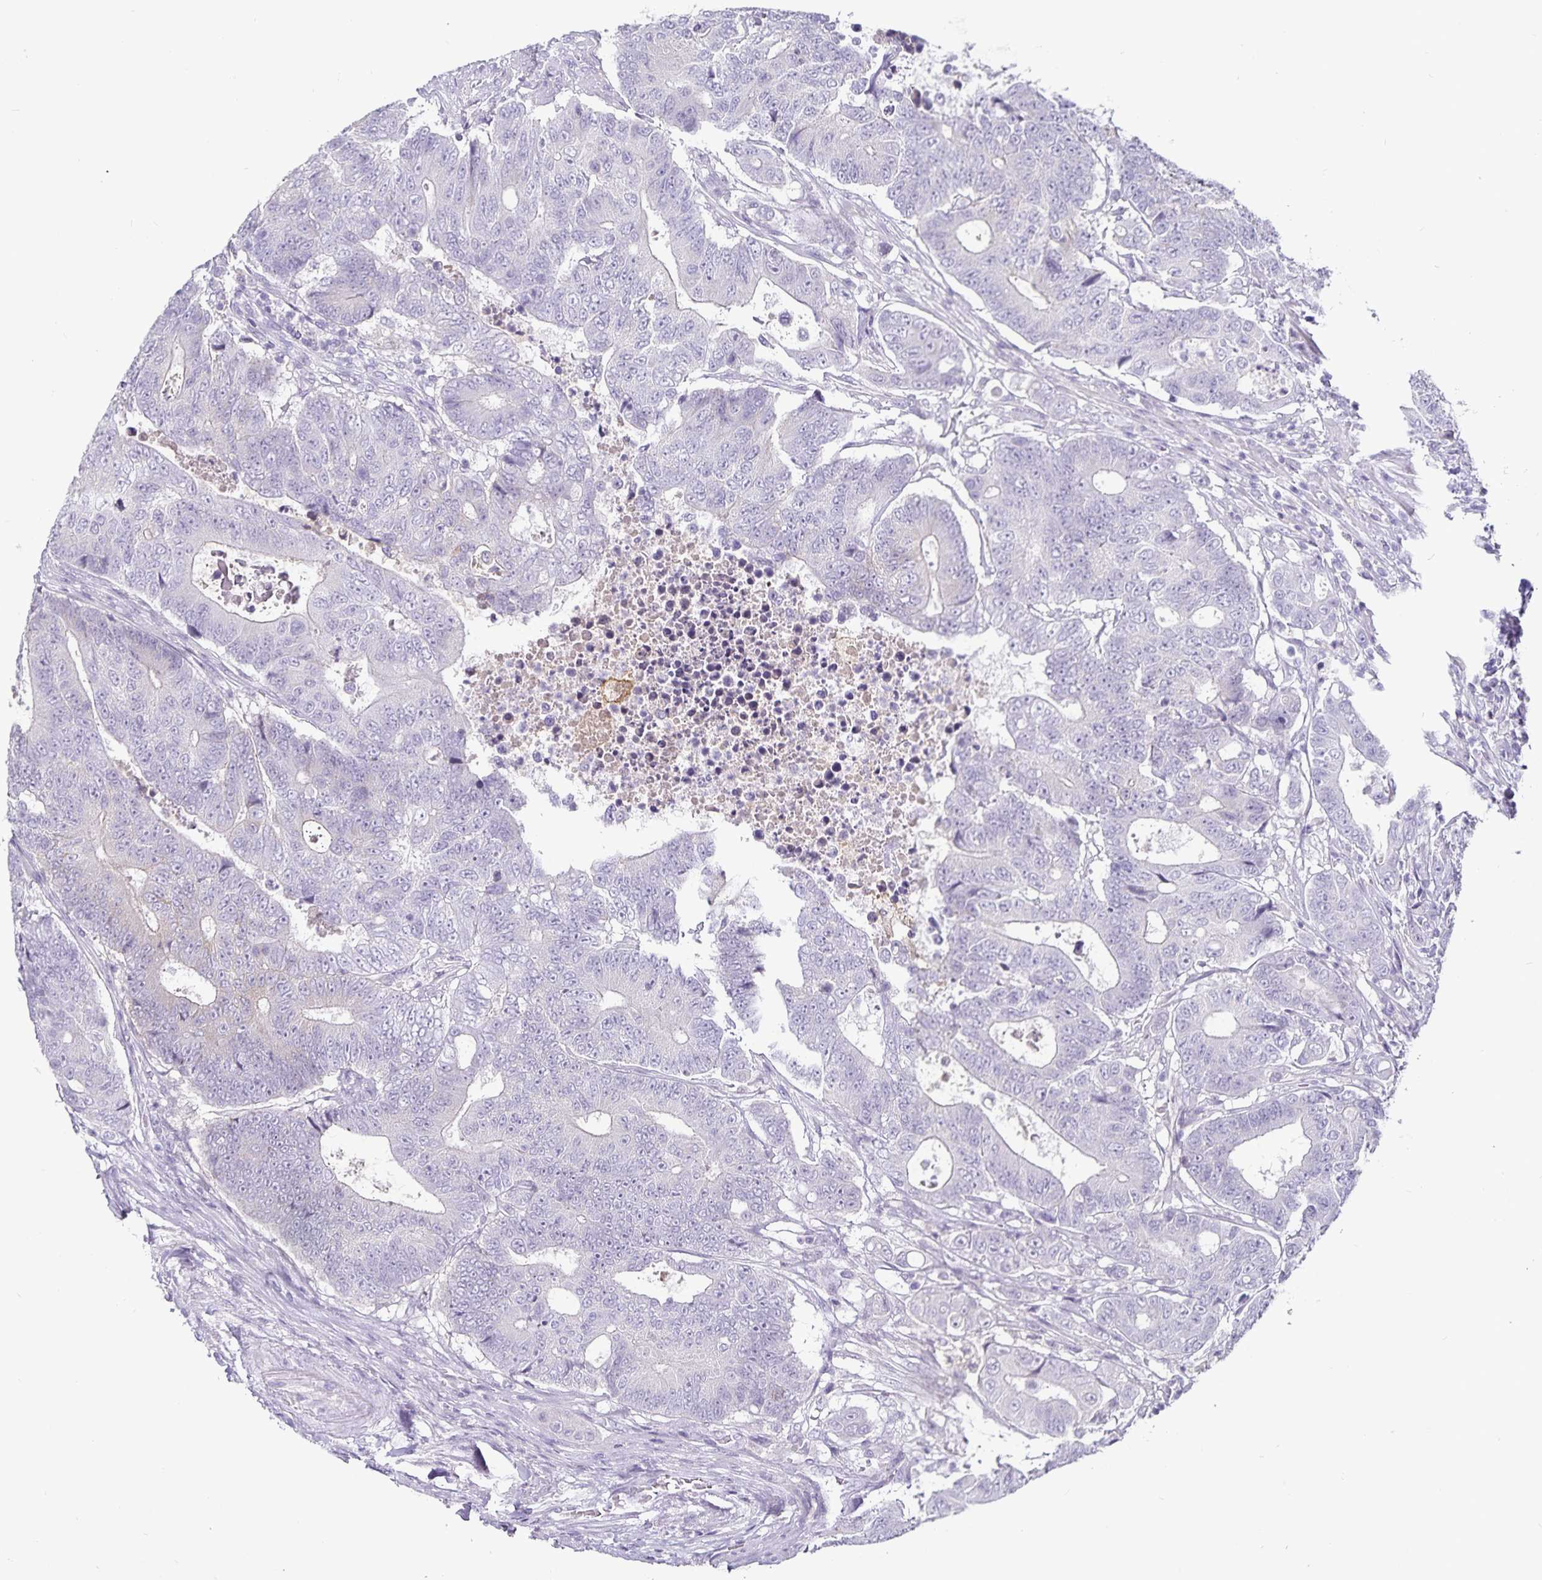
{"staining": {"intensity": "negative", "quantity": "none", "location": "none"}, "tissue": "colorectal cancer", "cell_type": "Tumor cells", "image_type": "cancer", "snomed": [{"axis": "morphology", "description": "Adenocarcinoma, NOS"}, {"axis": "topography", "description": "Colon"}], "caption": "A histopathology image of human colorectal cancer (adenocarcinoma) is negative for staining in tumor cells.", "gene": "CA12", "patient": {"sex": "female", "age": 48}}